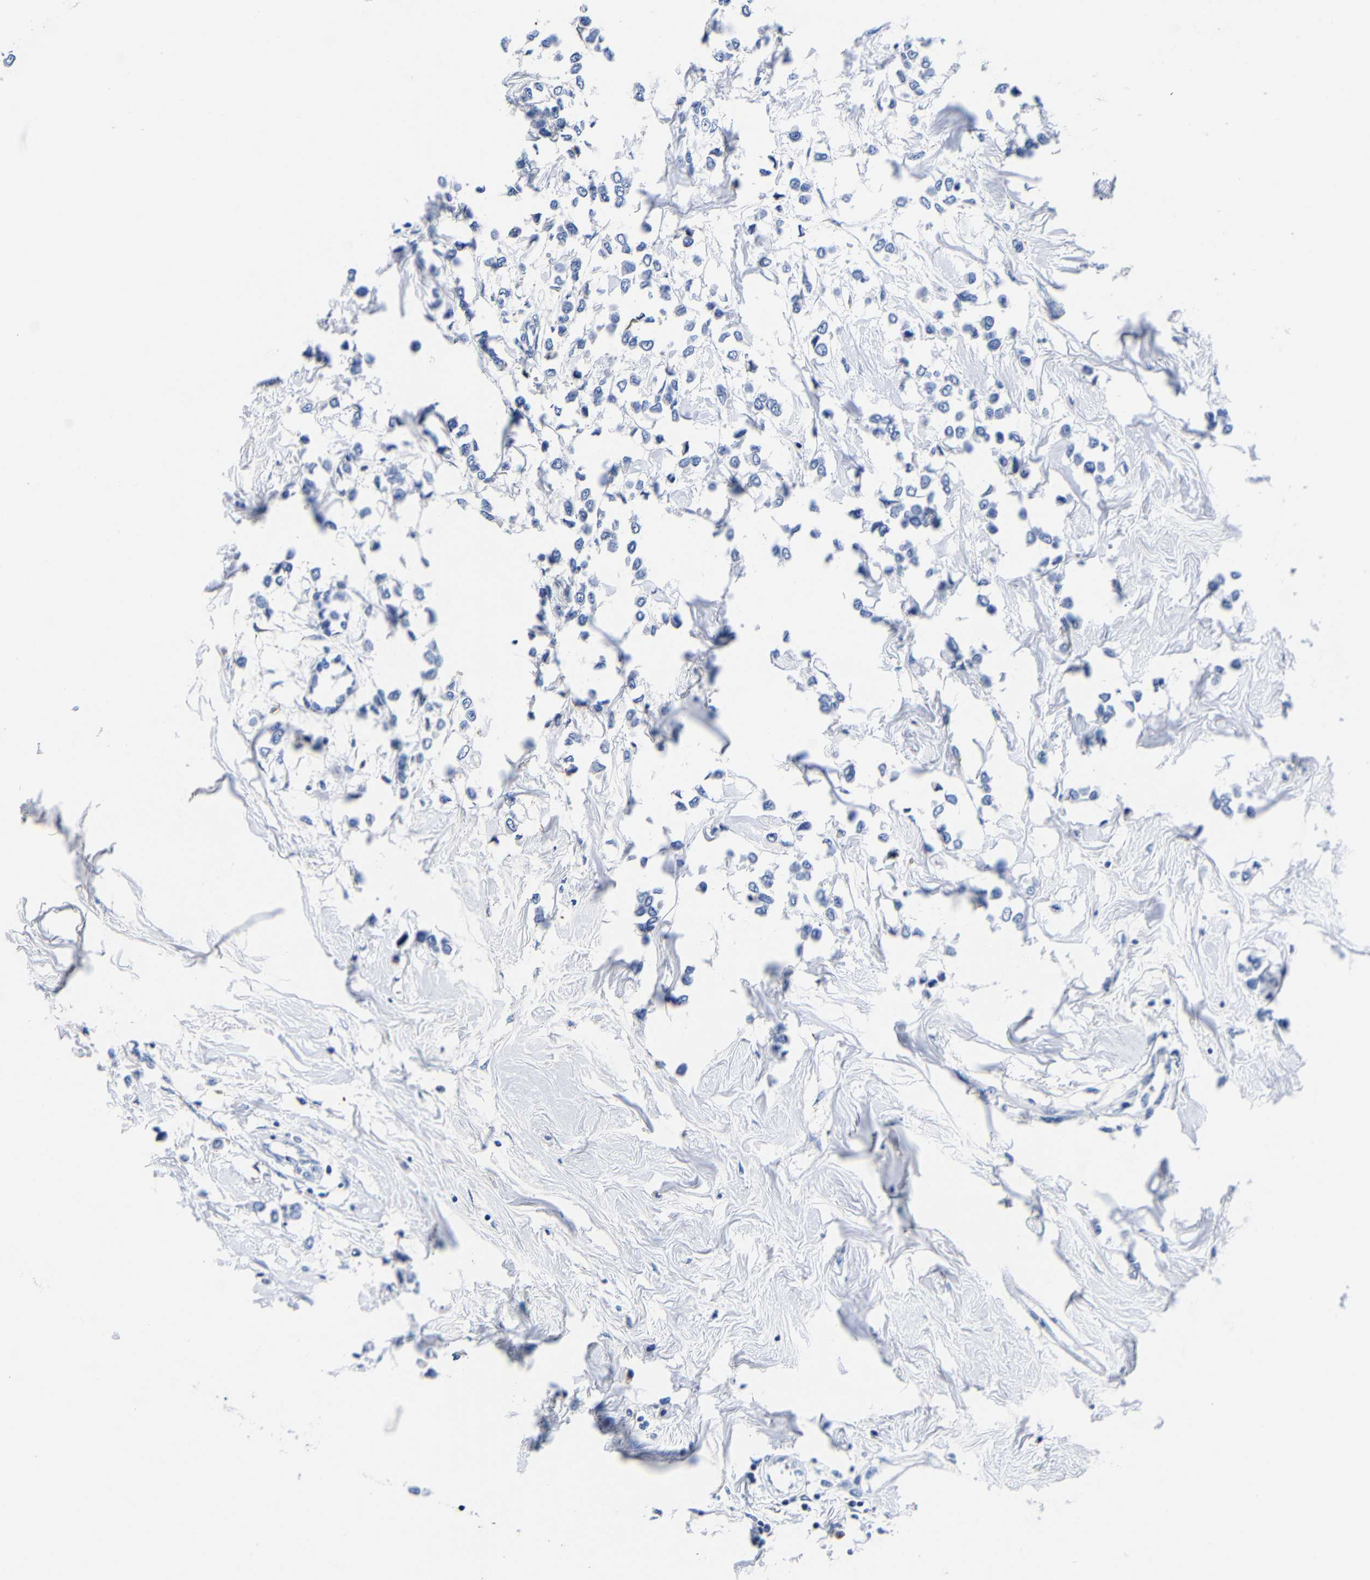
{"staining": {"intensity": "negative", "quantity": "none", "location": "none"}, "tissue": "breast cancer", "cell_type": "Tumor cells", "image_type": "cancer", "snomed": [{"axis": "morphology", "description": "Lobular carcinoma"}, {"axis": "topography", "description": "Breast"}], "caption": "Human breast lobular carcinoma stained for a protein using immunohistochemistry demonstrates no positivity in tumor cells.", "gene": "CLEC4G", "patient": {"sex": "female", "age": 51}}